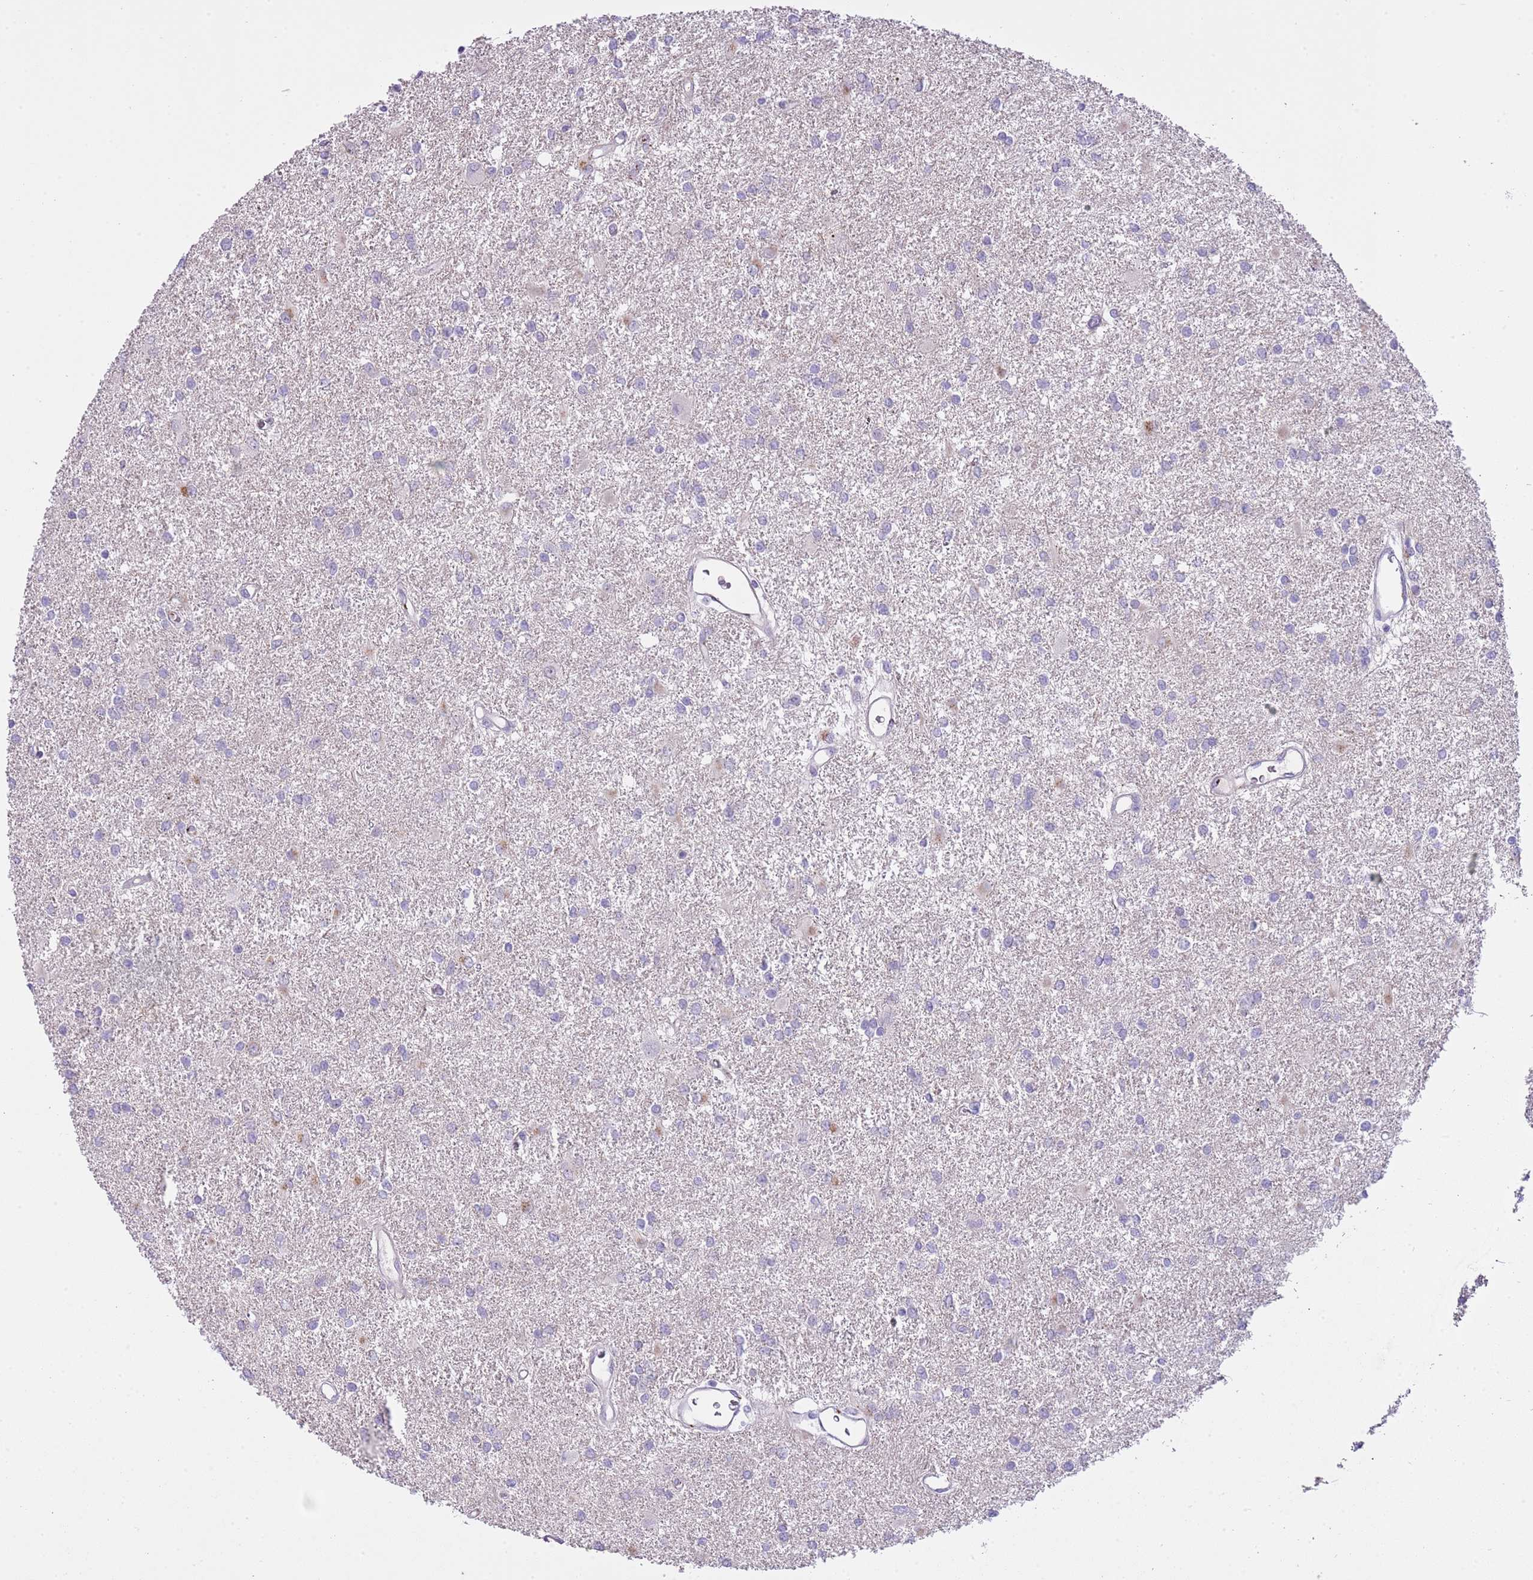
{"staining": {"intensity": "negative", "quantity": "none", "location": "none"}, "tissue": "glioma", "cell_type": "Tumor cells", "image_type": "cancer", "snomed": [{"axis": "morphology", "description": "Glioma, malignant, High grade"}, {"axis": "topography", "description": "Brain"}], "caption": "Tumor cells show no significant protein staining in glioma.", "gene": "FBRSL1", "patient": {"sex": "female", "age": 50}}